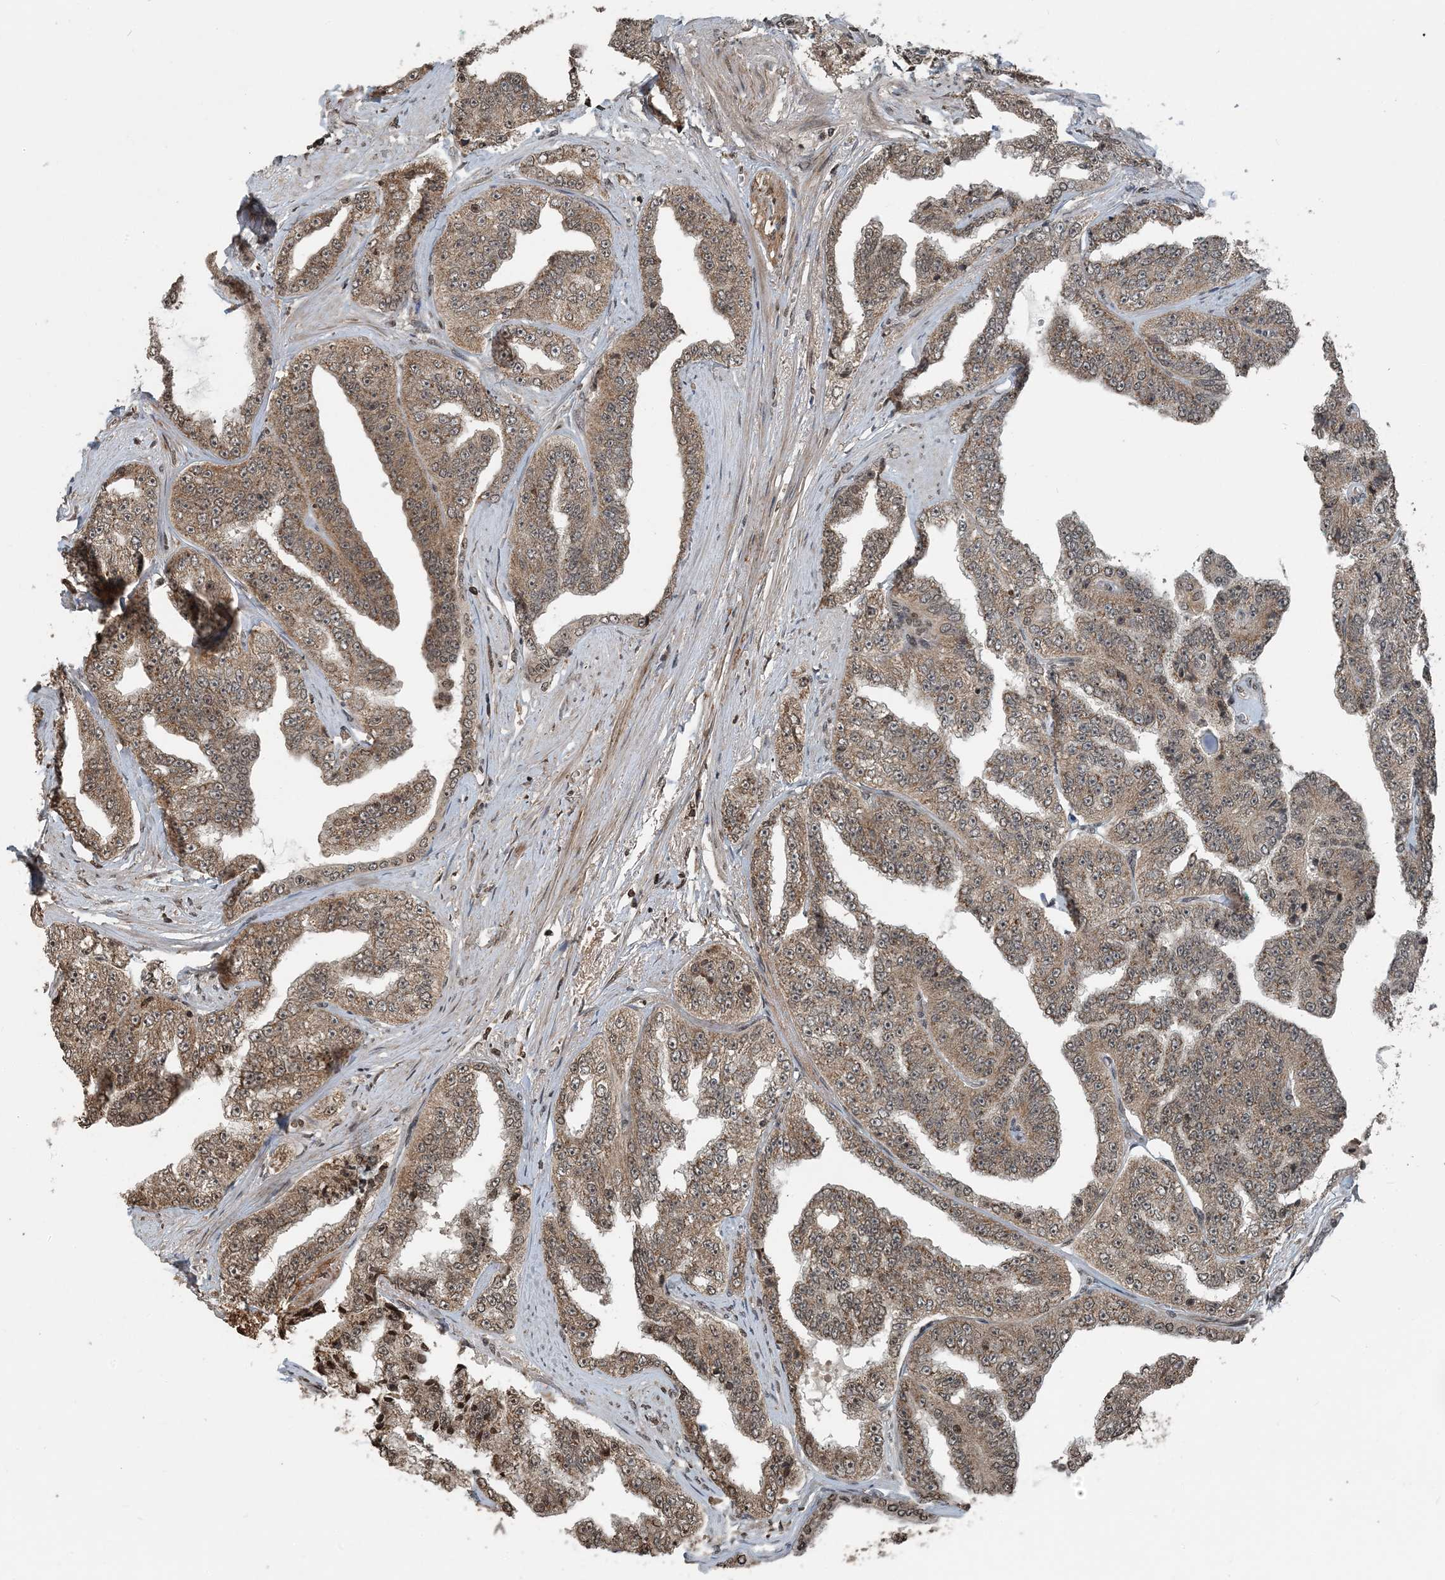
{"staining": {"intensity": "moderate", "quantity": "25%-75%", "location": "cytoplasmic/membranous"}, "tissue": "prostate cancer", "cell_type": "Tumor cells", "image_type": "cancer", "snomed": [{"axis": "morphology", "description": "Adenocarcinoma, High grade"}, {"axis": "topography", "description": "Prostate"}], "caption": "The image shows immunohistochemical staining of prostate cancer. There is moderate cytoplasmic/membranous expression is identified in about 25%-75% of tumor cells.", "gene": "ZFAND2B", "patient": {"sex": "male", "age": 71}}